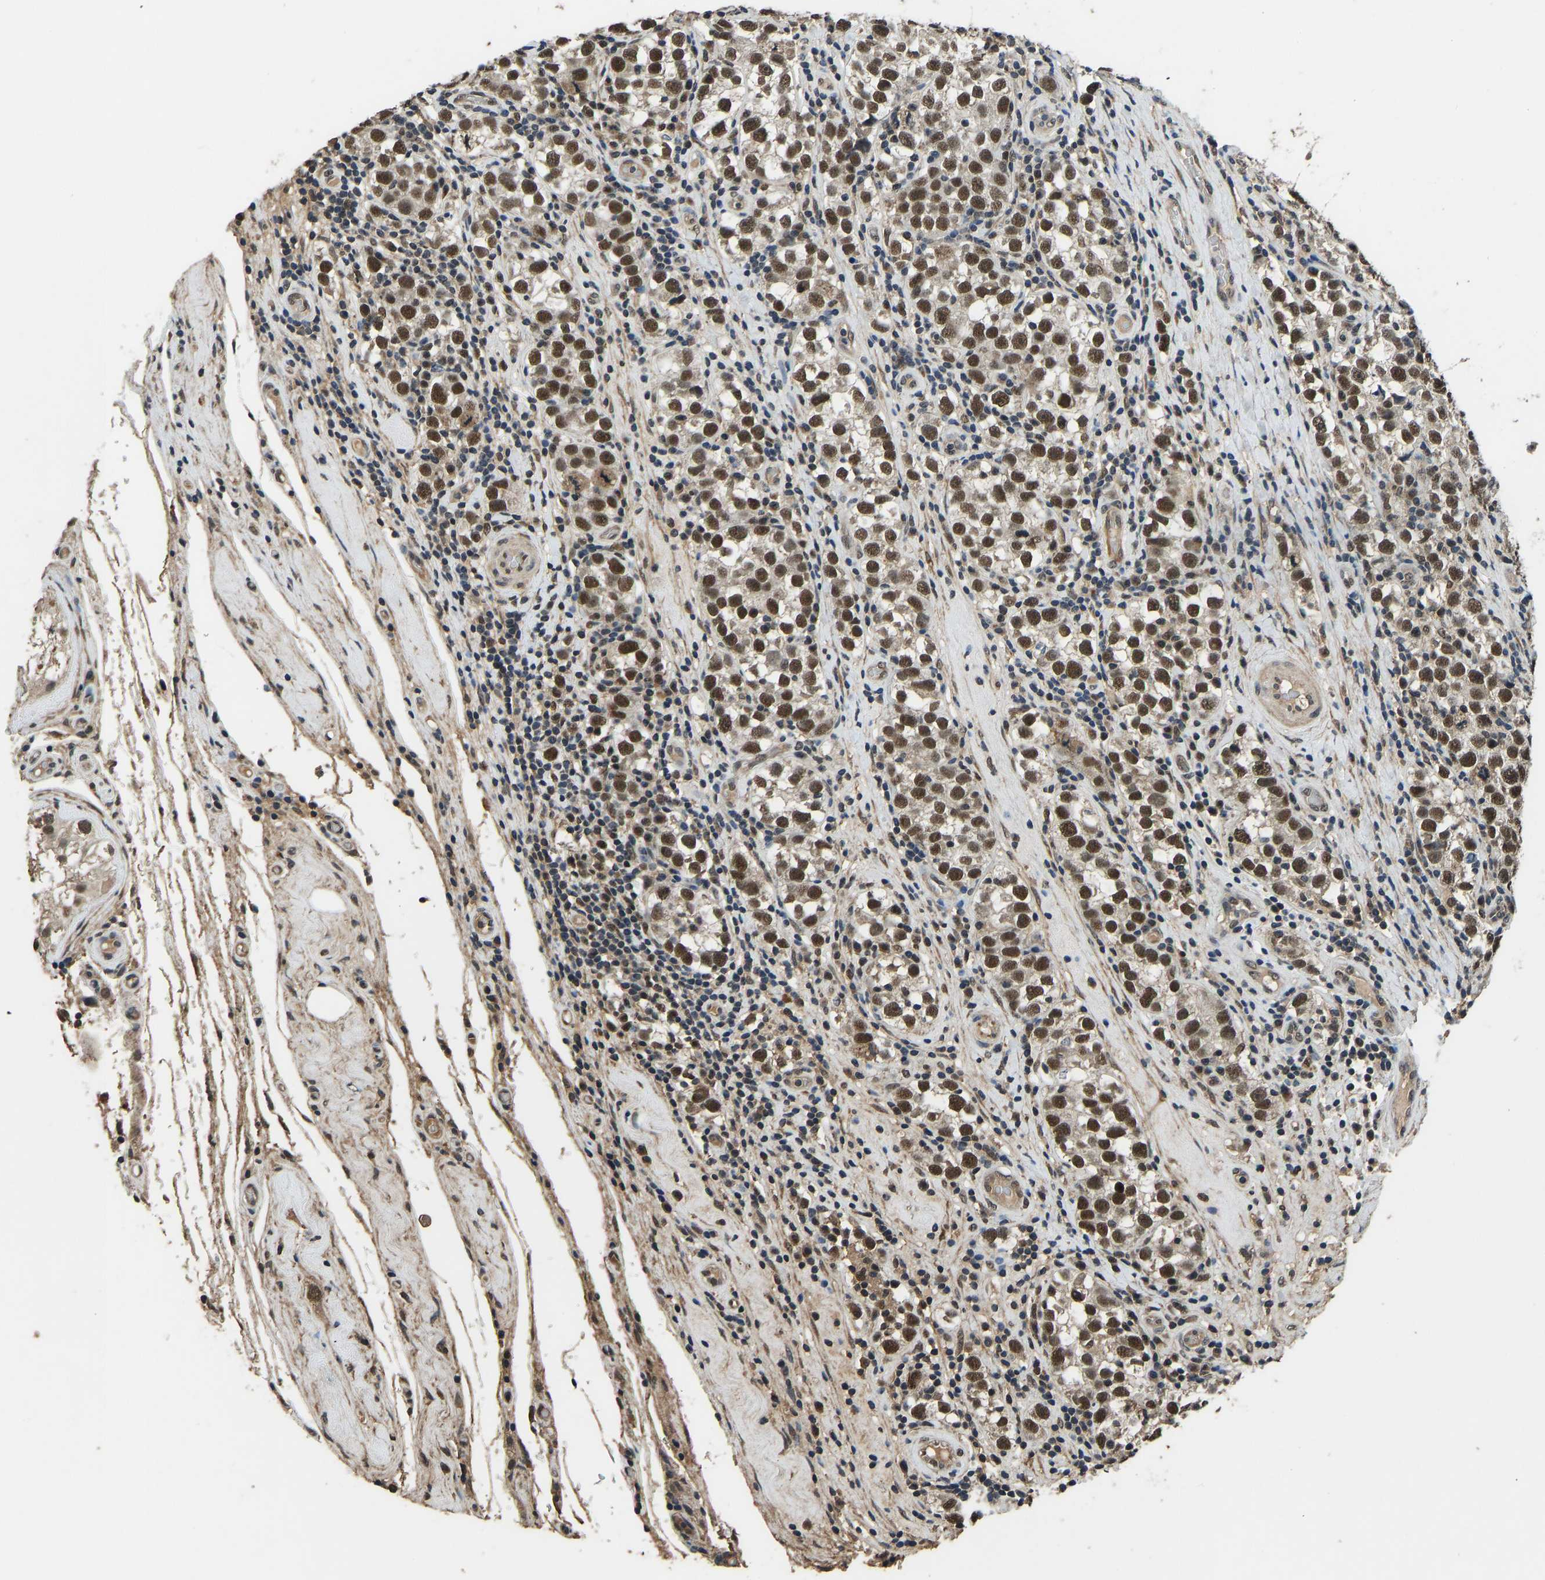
{"staining": {"intensity": "strong", "quantity": ">75%", "location": "nuclear"}, "tissue": "testis cancer", "cell_type": "Tumor cells", "image_type": "cancer", "snomed": [{"axis": "morphology", "description": "Normal tissue, NOS"}, {"axis": "morphology", "description": "Seminoma, NOS"}, {"axis": "topography", "description": "Testis"}], "caption": "Immunohistochemistry (IHC) (DAB (3,3'-diaminobenzidine)) staining of seminoma (testis) shows strong nuclear protein staining in approximately >75% of tumor cells.", "gene": "TOX4", "patient": {"sex": "male", "age": 43}}